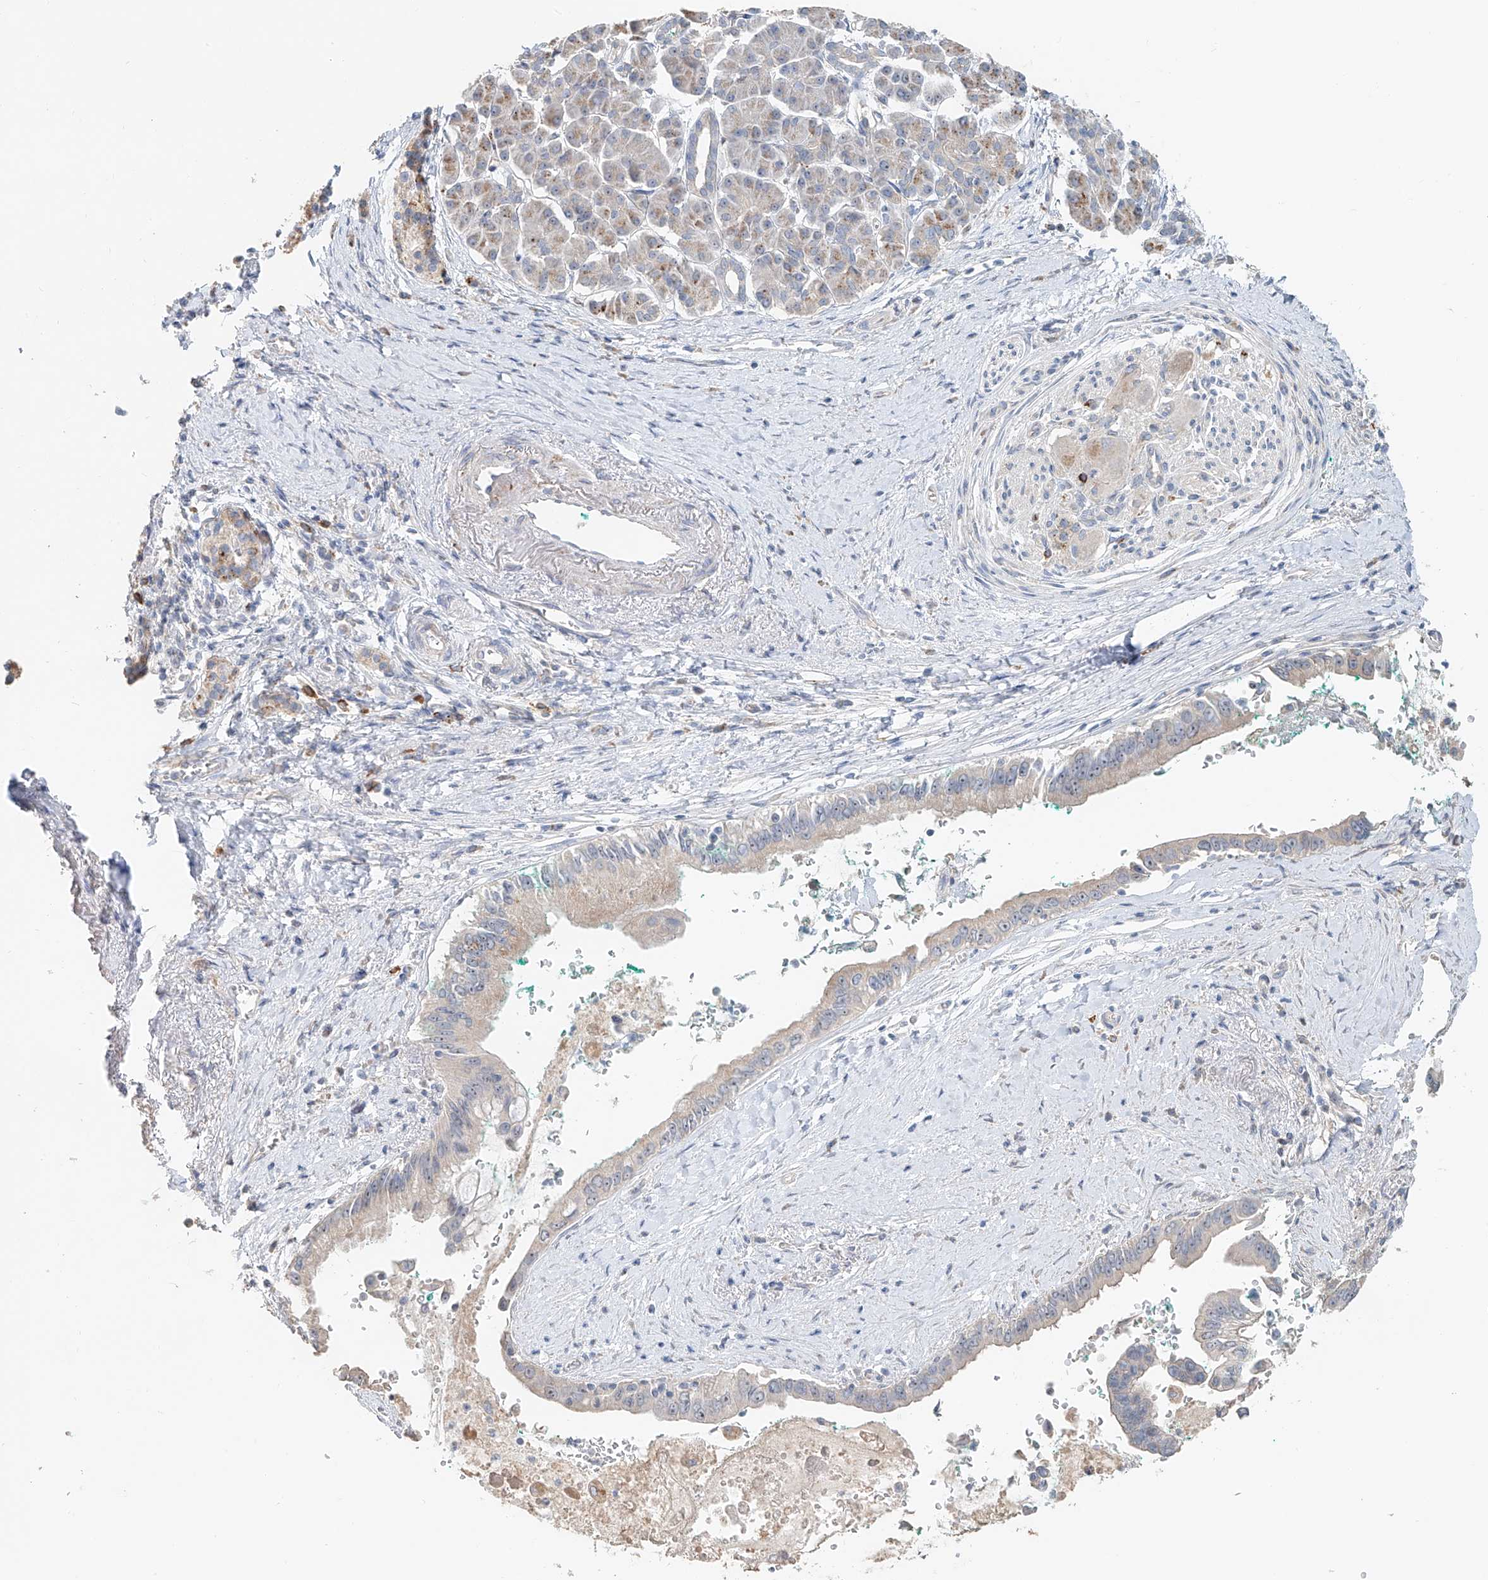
{"staining": {"intensity": "negative", "quantity": "none", "location": "none"}, "tissue": "pancreatic cancer", "cell_type": "Tumor cells", "image_type": "cancer", "snomed": [{"axis": "morphology", "description": "Adenocarcinoma, NOS"}, {"axis": "topography", "description": "Pancreas"}], "caption": "An immunohistochemistry (IHC) image of pancreatic cancer is shown. There is no staining in tumor cells of pancreatic cancer. The staining was performed using DAB (3,3'-diaminobenzidine) to visualize the protein expression in brown, while the nuclei were stained in blue with hematoxylin (Magnification: 20x).", "gene": "TRIM47", "patient": {"sex": "male", "age": 78}}